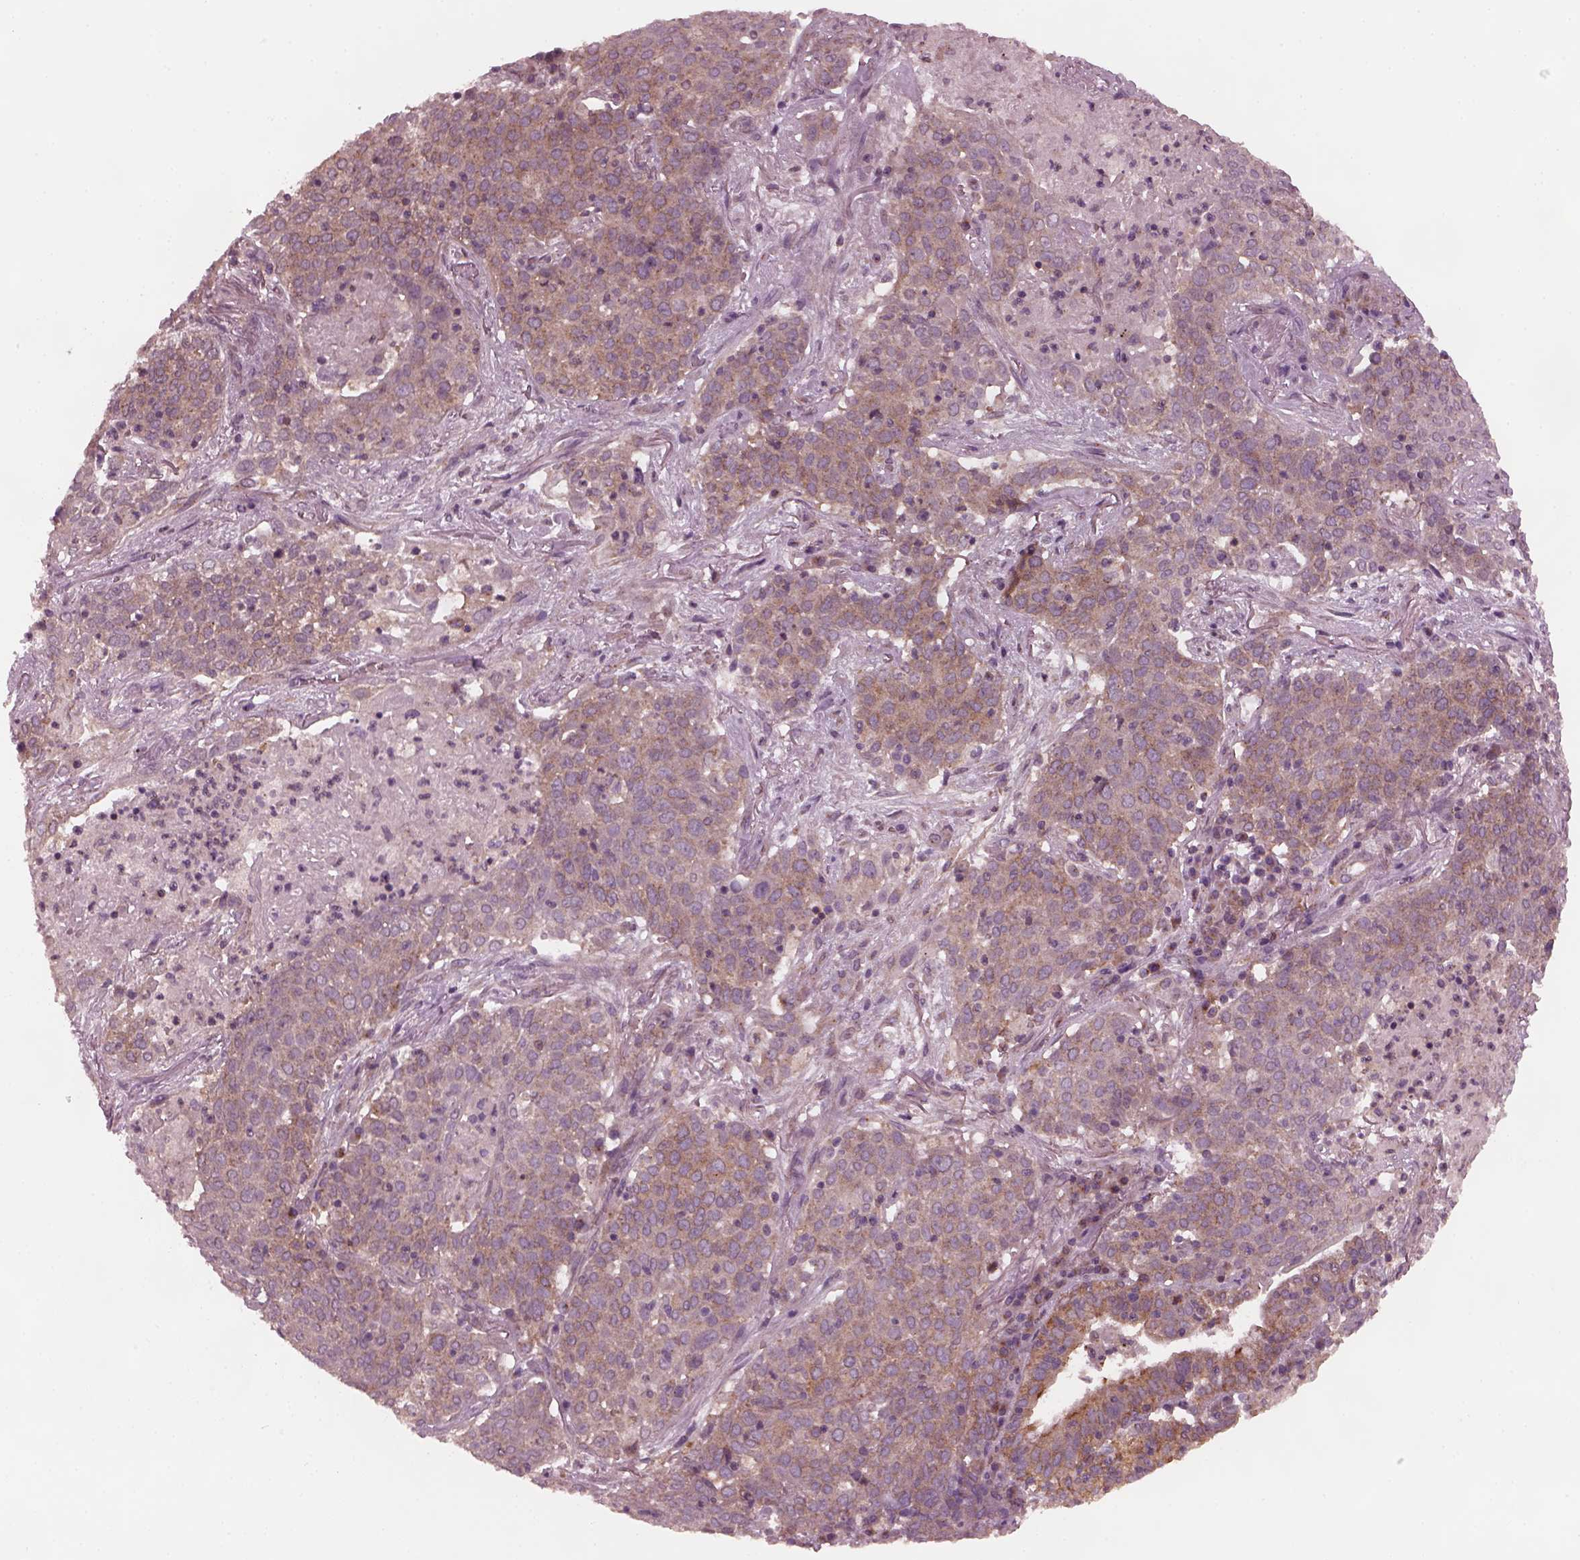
{"staining": {"intensity": "moderate", "quantity": ">75%", "location": "cytoplasmic/membranous"}, "tissue": "lung cancer", "cell_type": "Tumor cells", "image_type": "cancer", "snomed": [{"axis": "morphology", "description": "Squamous cell carcinoma, NOS"}, {"axis": "topography", "description": "Lung"}], "caption": "DAB (3,3'-diaminobenzidine) immunohistochemical staining of lung cancer (squamous cell carcinoma) displays moderate cytoplasmic/membranous protein expression in about >75% of tumor cells. (DAB = brown stain, brightfield microscopy at high magnification).", "gene": "TUBG1", "patient": {"sex": "male", "age": 82}}